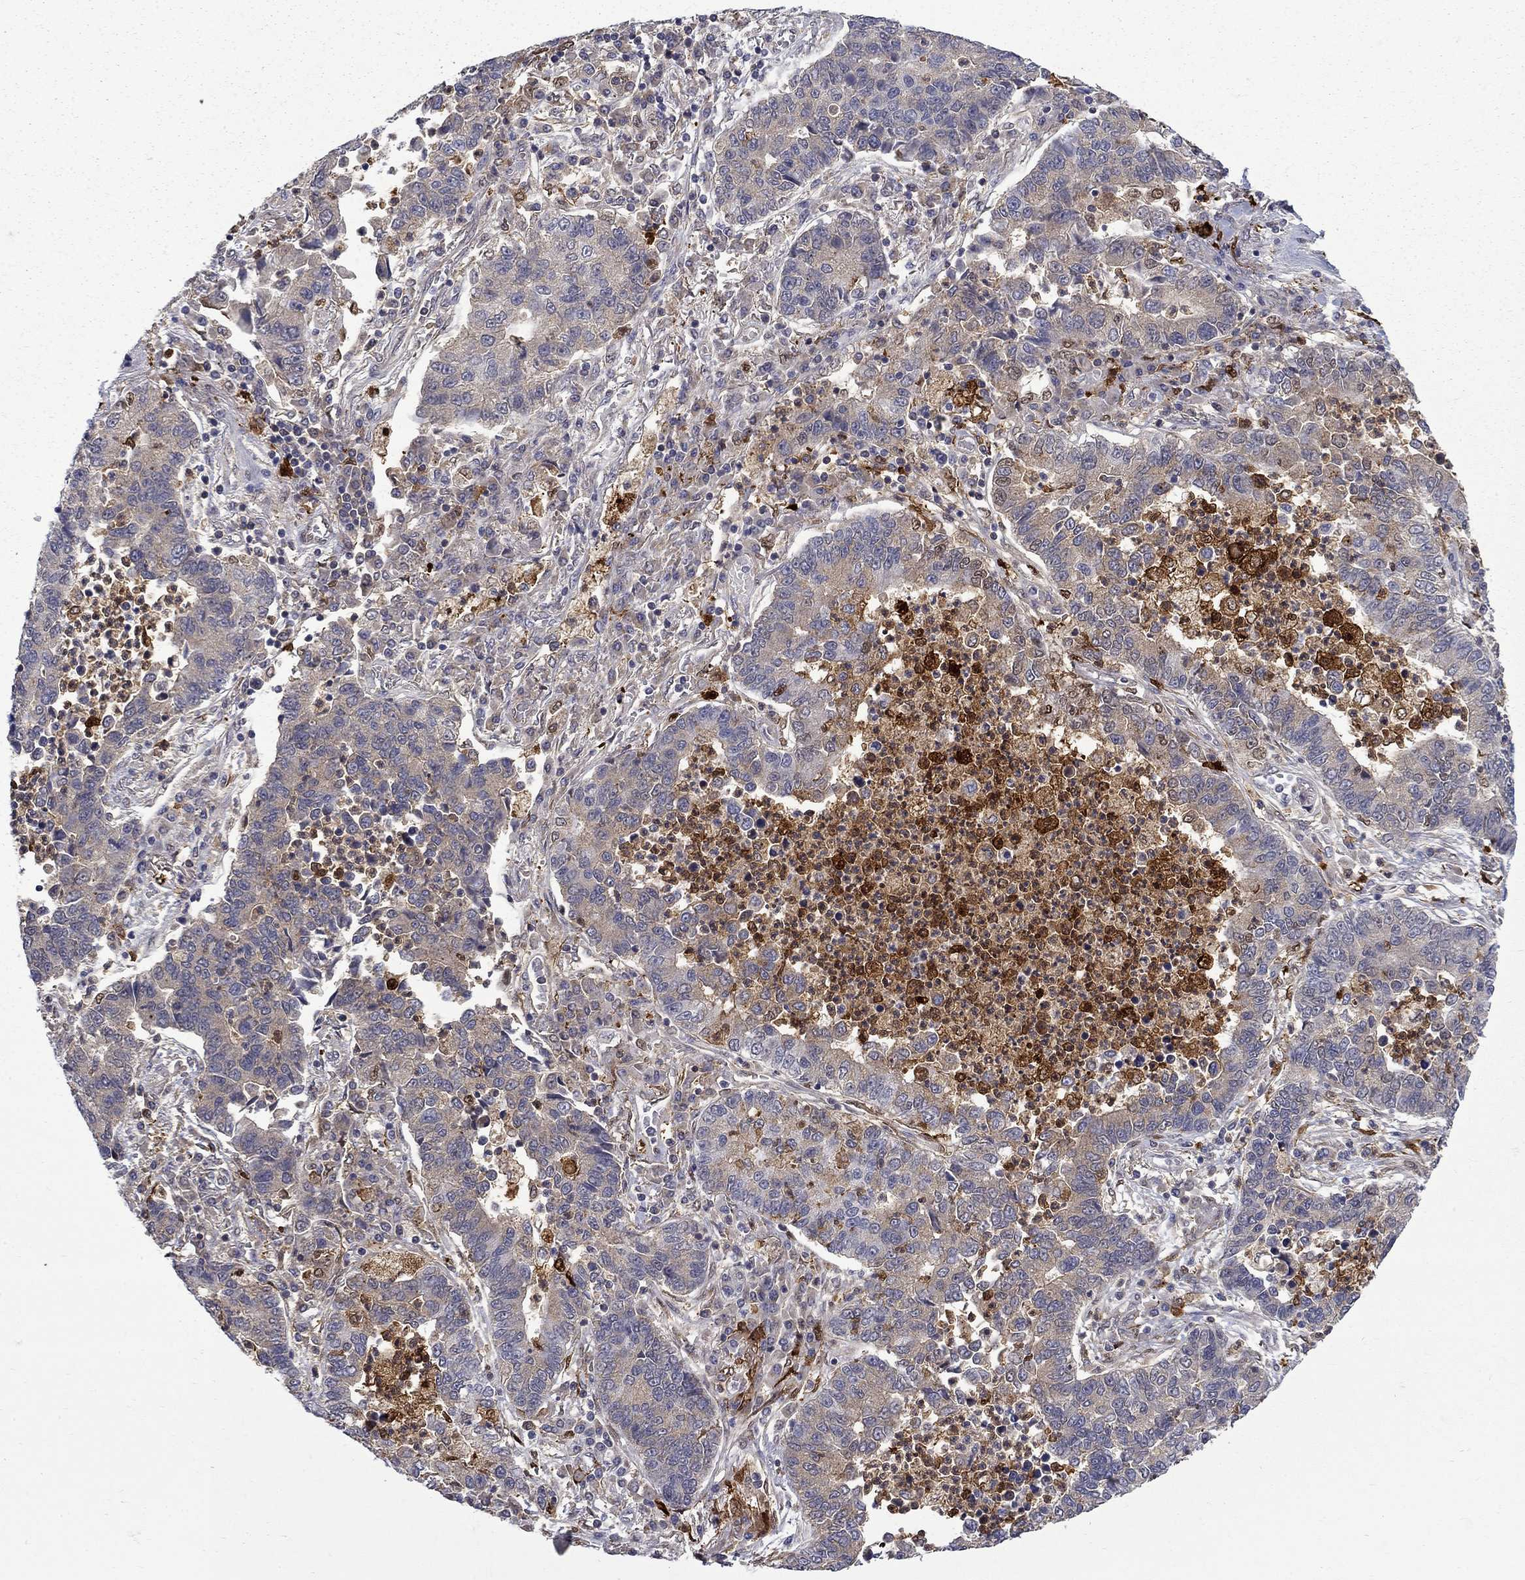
{"staining": {"intensity": "moderate", "quantity": "<25%", "location": "cytoplasmic/membranous"}, "tissue": "lung cancer", "cell_type": "Tumor cells", "image_type": "cancer", "snomed": [{"axis": "morphology", "description": "Adenocarcinoma, NOS"}, {"axis": "topography", "description": "Lung"}], "caption": "Immunohistochemical staining of human adenocarcinoma (lung) shows low levels of moderate cytoplasmic/membranous expression in approximately <25% of tumor cells.", "gene": "PCBP3", "patient": {"sex": "female", "age": 57}}